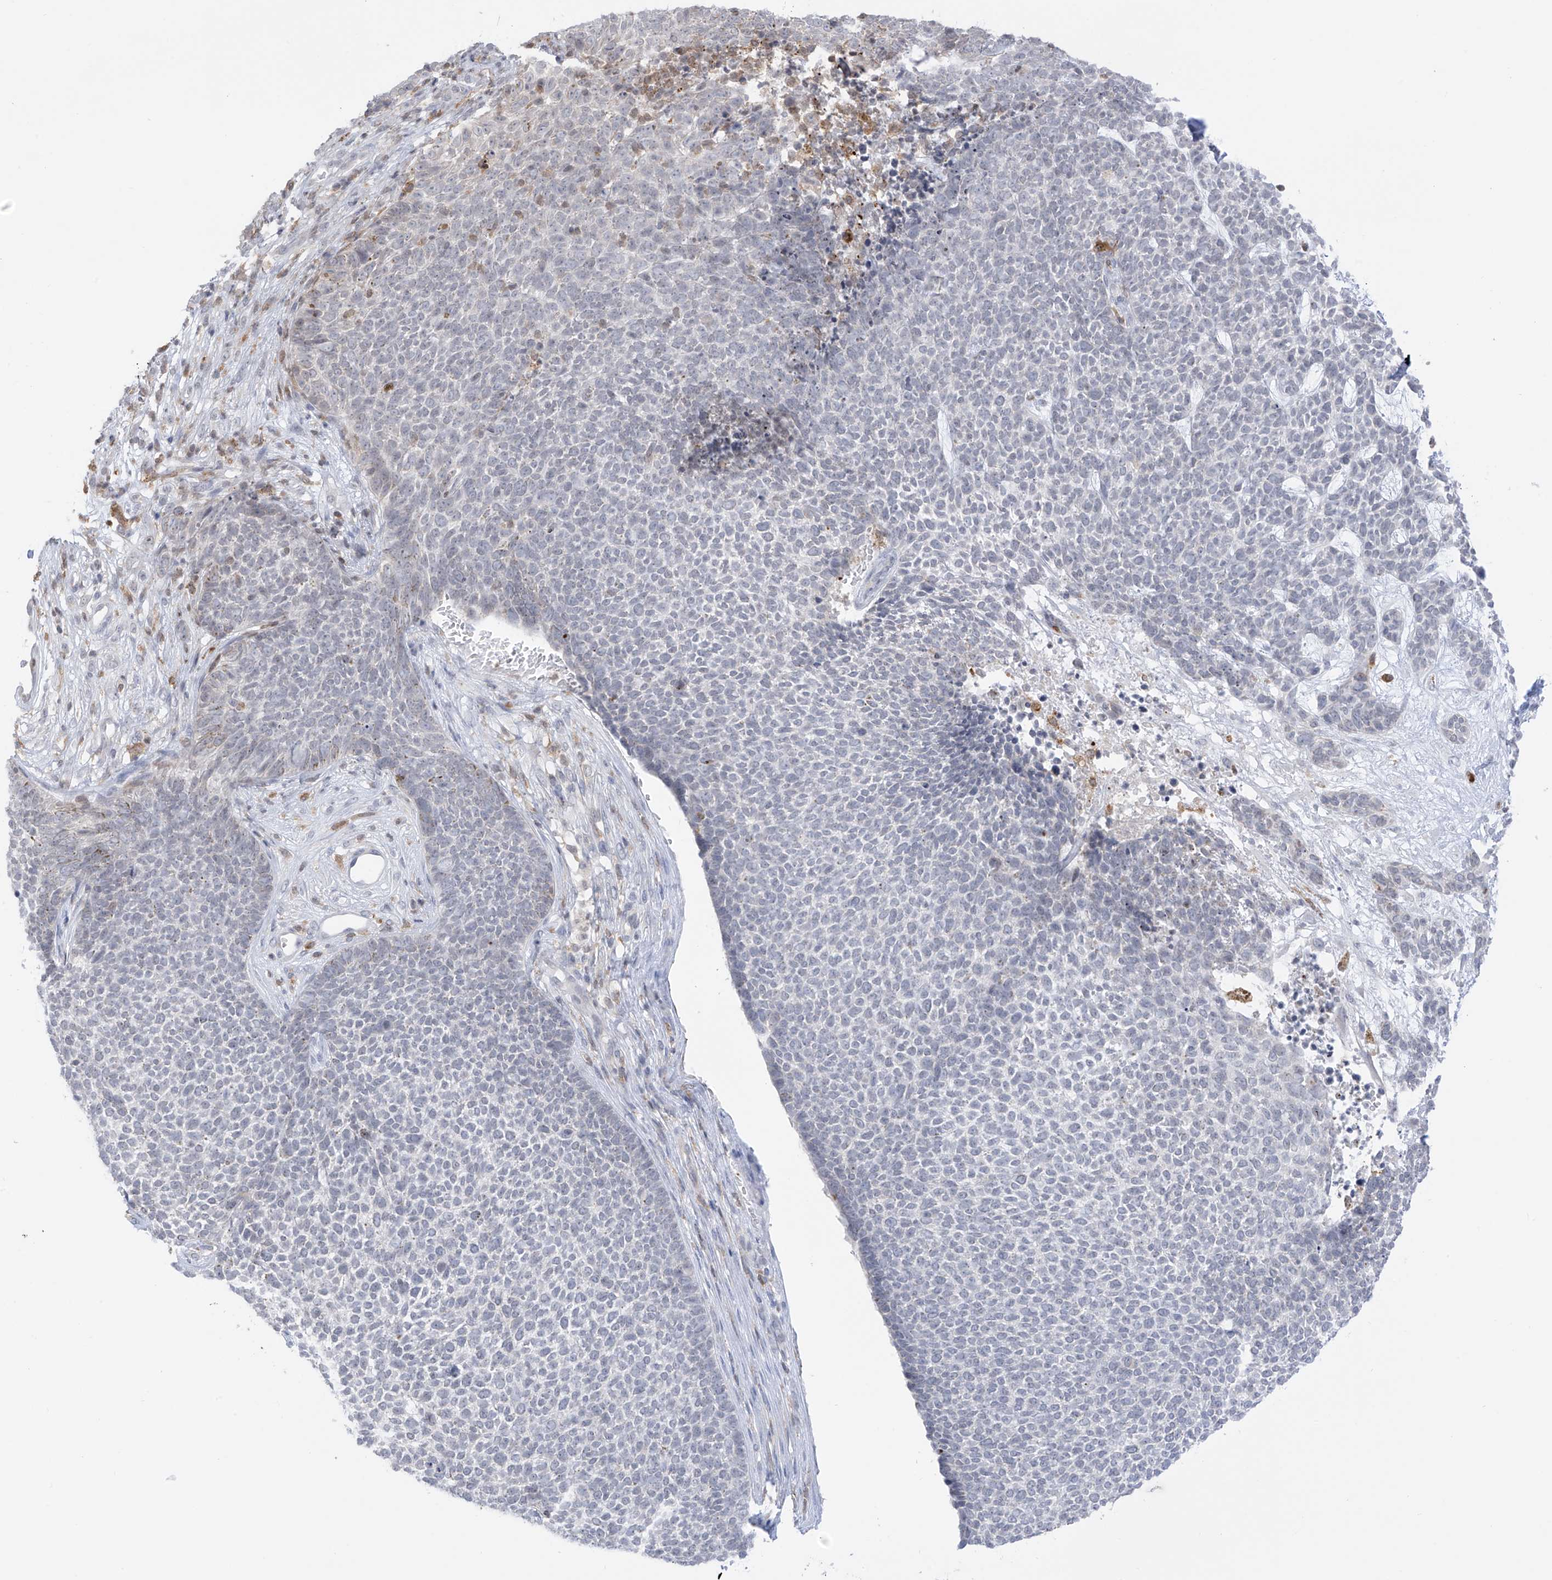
{"staining": {"intensity": "negative", "quantity": "none", "location": "none"}, "tissue": "skin cancer", "cell_type": "Tumor cells", "image_type": "cancer", "snomed": [{"axis": "morphology", "description": "Basal cell carcinoma"}, {"axis": "topography", "description": "Skin"}], "caption": "The histopathology image displays no significant positivity in tumor cells of skin cancer.", "gene": "TBXAS1", "patient": {"sex": "female", "age": 84}}